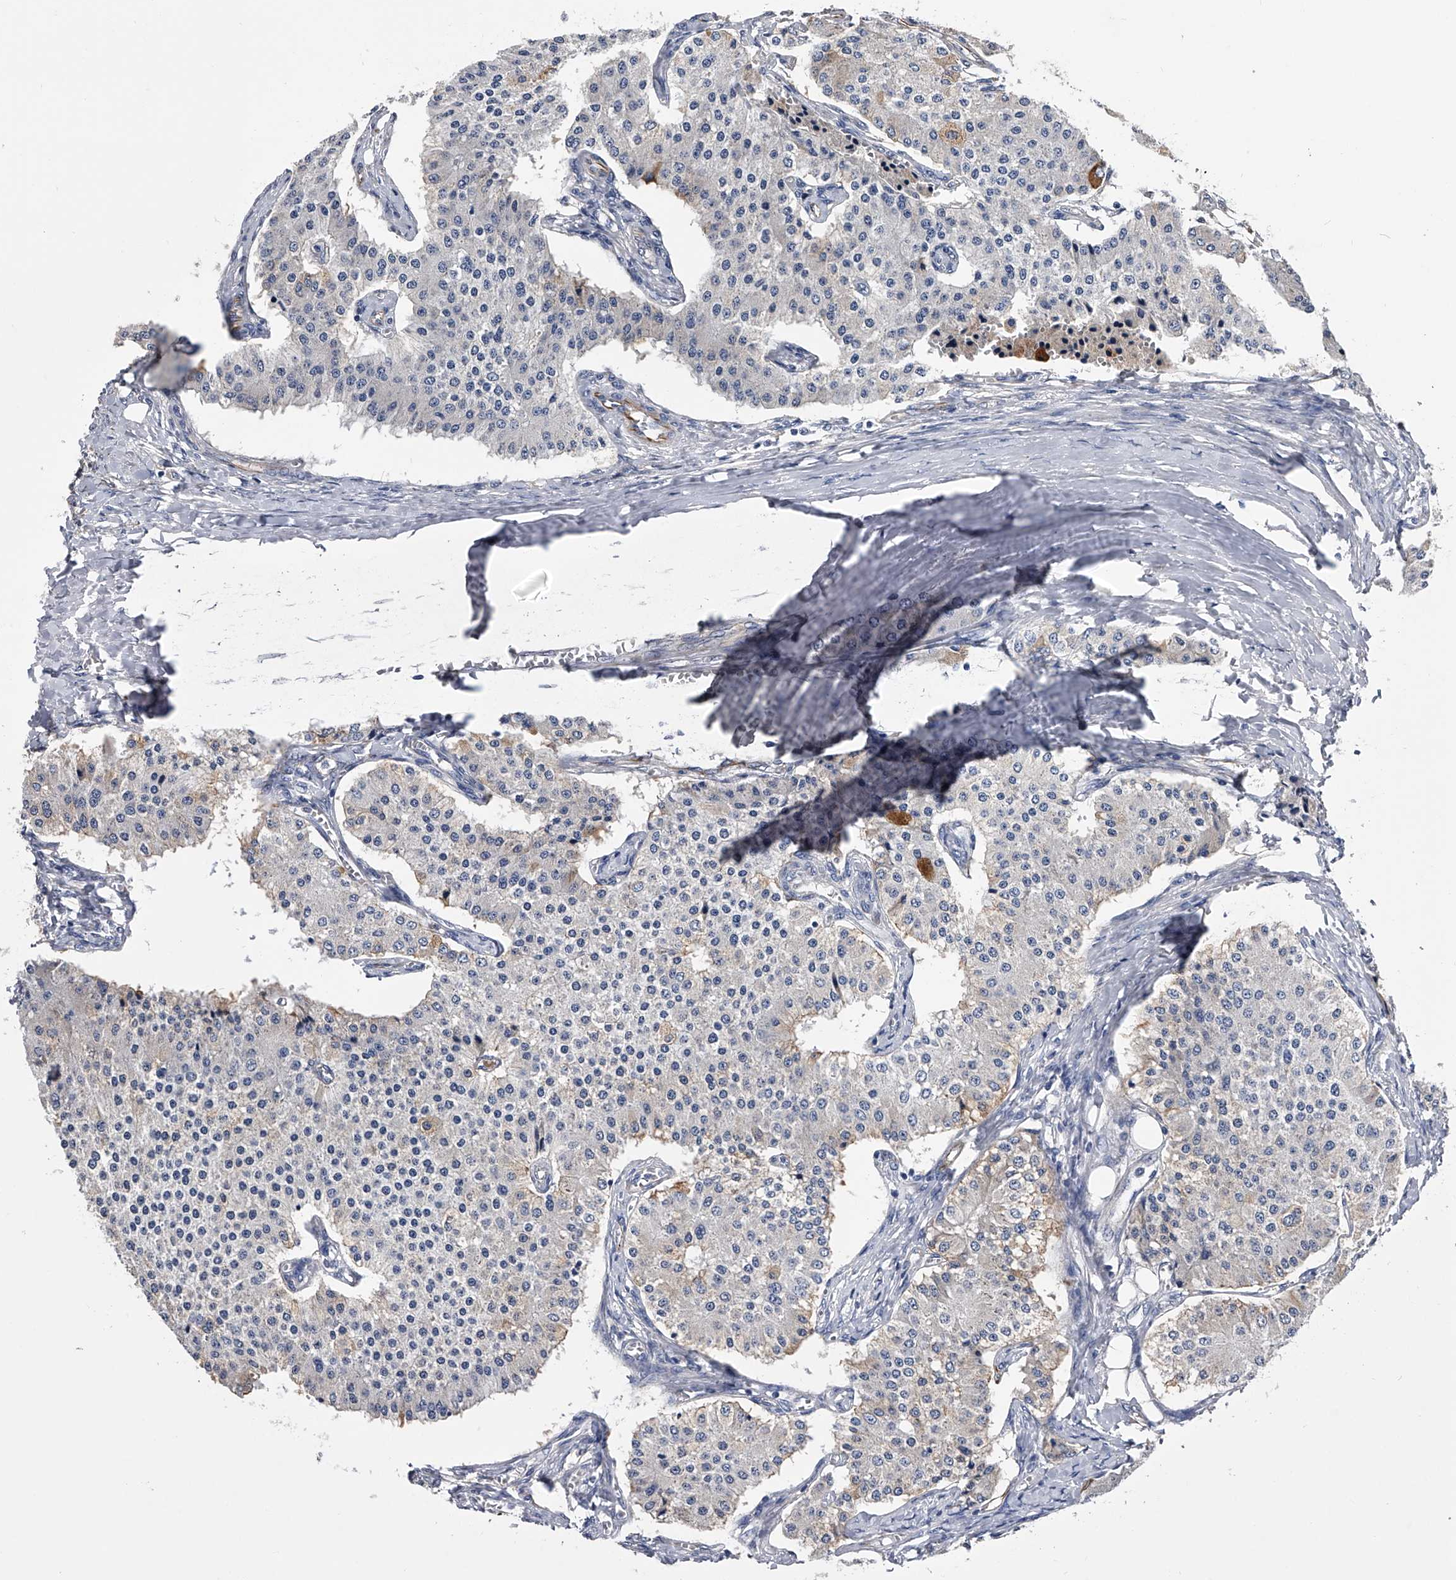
{"staining": {"intensity": "weak", "quantity": "<25%", "location": "cytoplasmic/membranous"}, "tissue": "carcinoid", "cell_type": "Tumor cells", "image_type": "cancer", "snomed": [{"axis": "morphology", "description": "Carcinoid, malignant, NOS"}, {"axis": "topography", "description": "Colon"}], "caption": "High magnification brightfield microscopy of carcinoid stained with DAB (3,3'-diaminobenzidine) (brown) and counterstained with hematoxylin (blue): tumor cells show no significant expression.", "gene": "EFCAB7", "patient": {"sex": "female", "age": 52}}